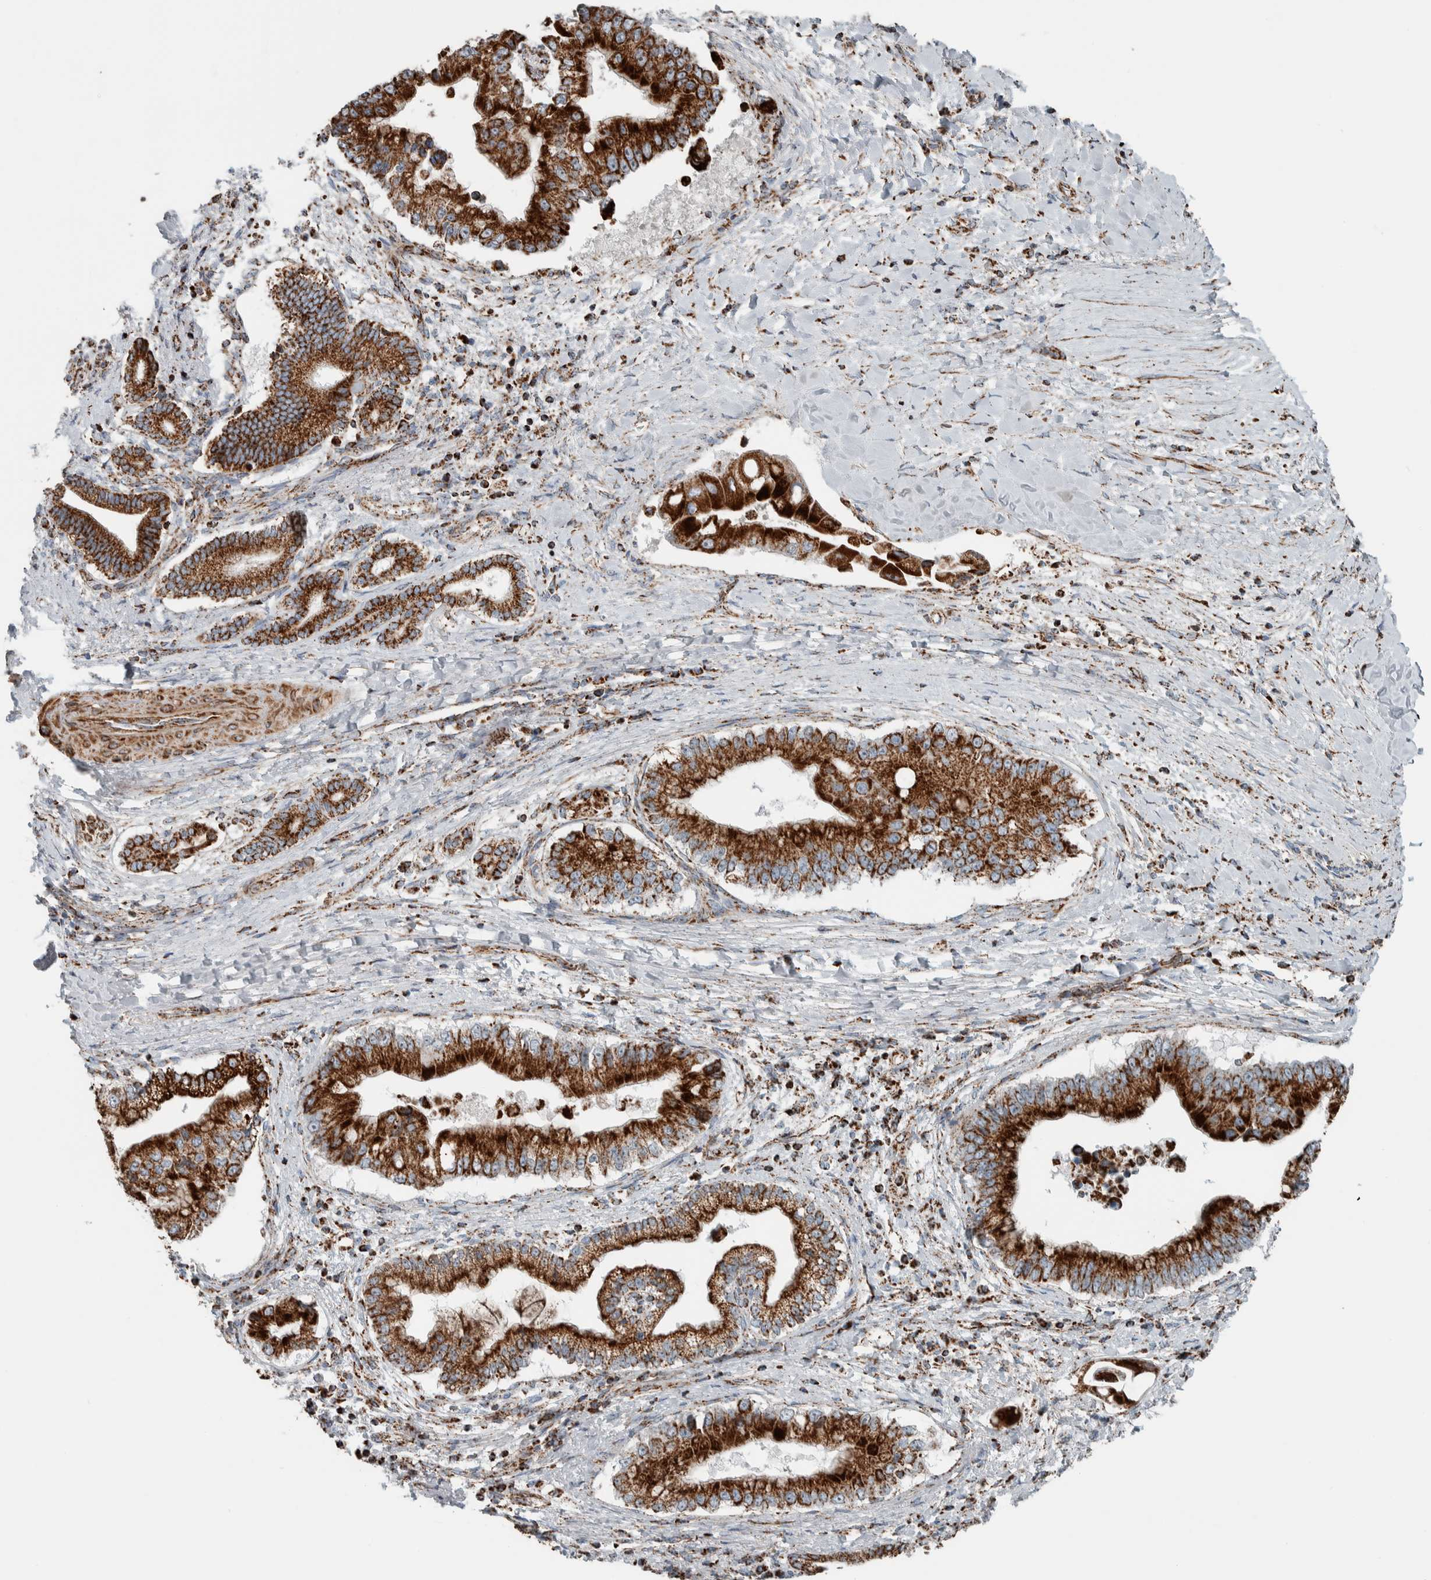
{"staining": {"intensity": "strong", "quantity": ">75%", "location": "cytoplasmic/membranous"}, "tissue": "liver cancer", "cell_type": "Tumor cells", "image_type": "cancer", "snomed": [{"axis": "morphology", "description": "Cholangiocarcinoma"}, {"axis": "topography", "description": "Liver"}], "caption": "Liver cancer (cholangiocarcinoma) stained with immunohistochemistry demonstrates strong cytoplasmic/membranous expression in approximately >75% of tumor cells.", "gene": "CNTROB", "patient": {"sex": "male", "age": 50}}